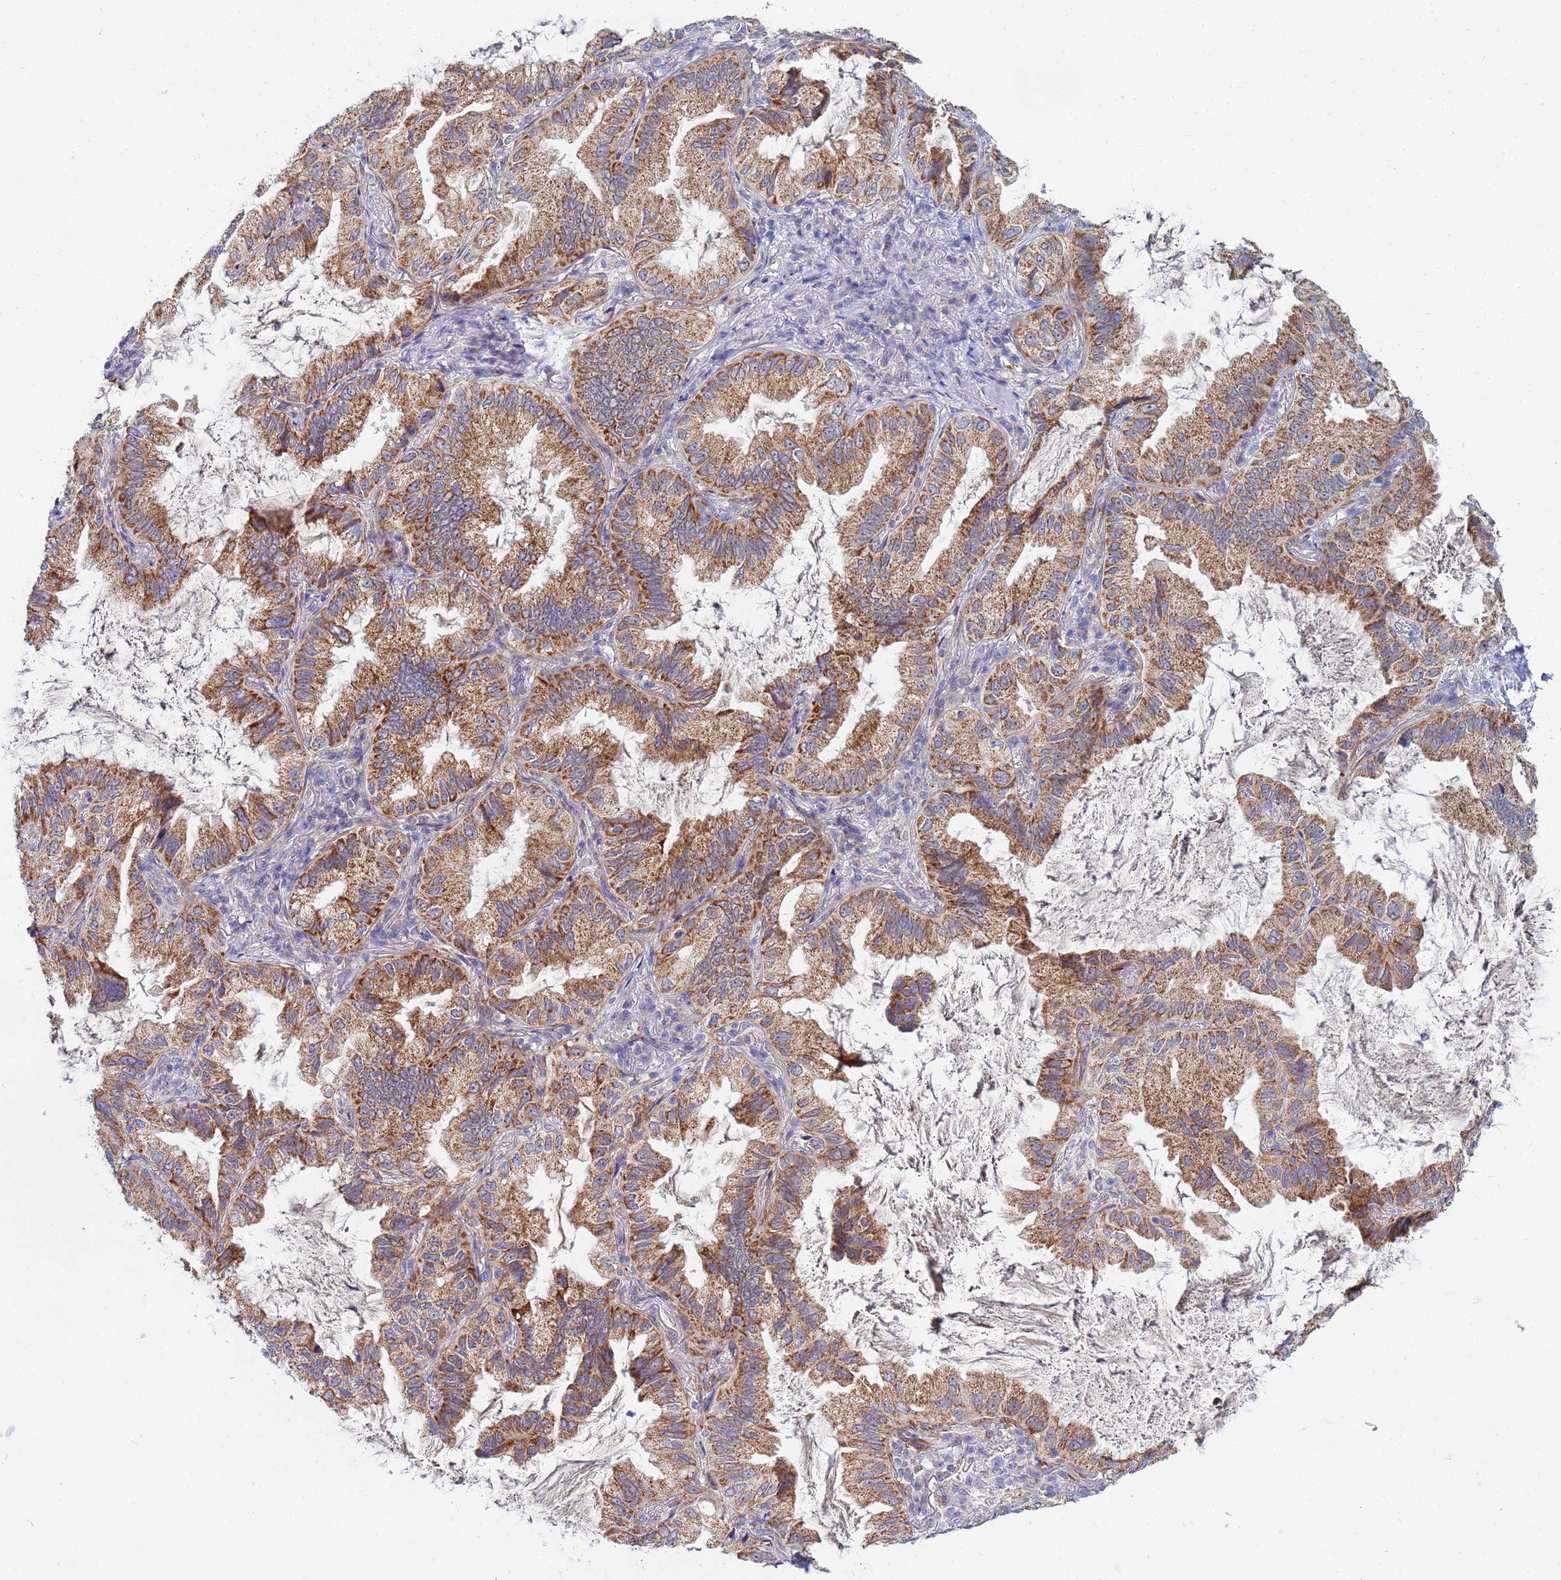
{"staining": {"intensity": "moderate", "quantity": ">75%", "location": "cytoplasmic/membranous"}, "tissue": "lung cancer", "cell_type": "Tumor cells", "image_type": "cancer", "snomed": [{"axis": "morphology", "description": "Adenocarcinoma, NOS"}, {"axis": "topography", "description": "Lung"}], "caption": "This histopathology image displays immunohistochemistry staining of human adenocarcinoma (lung), with medium moderate cytoplasmic/membranous staining in approximately >75% of tumor cells.", "gene": "SDR39U1", "patient": {"sex": "female", "age": 69}}